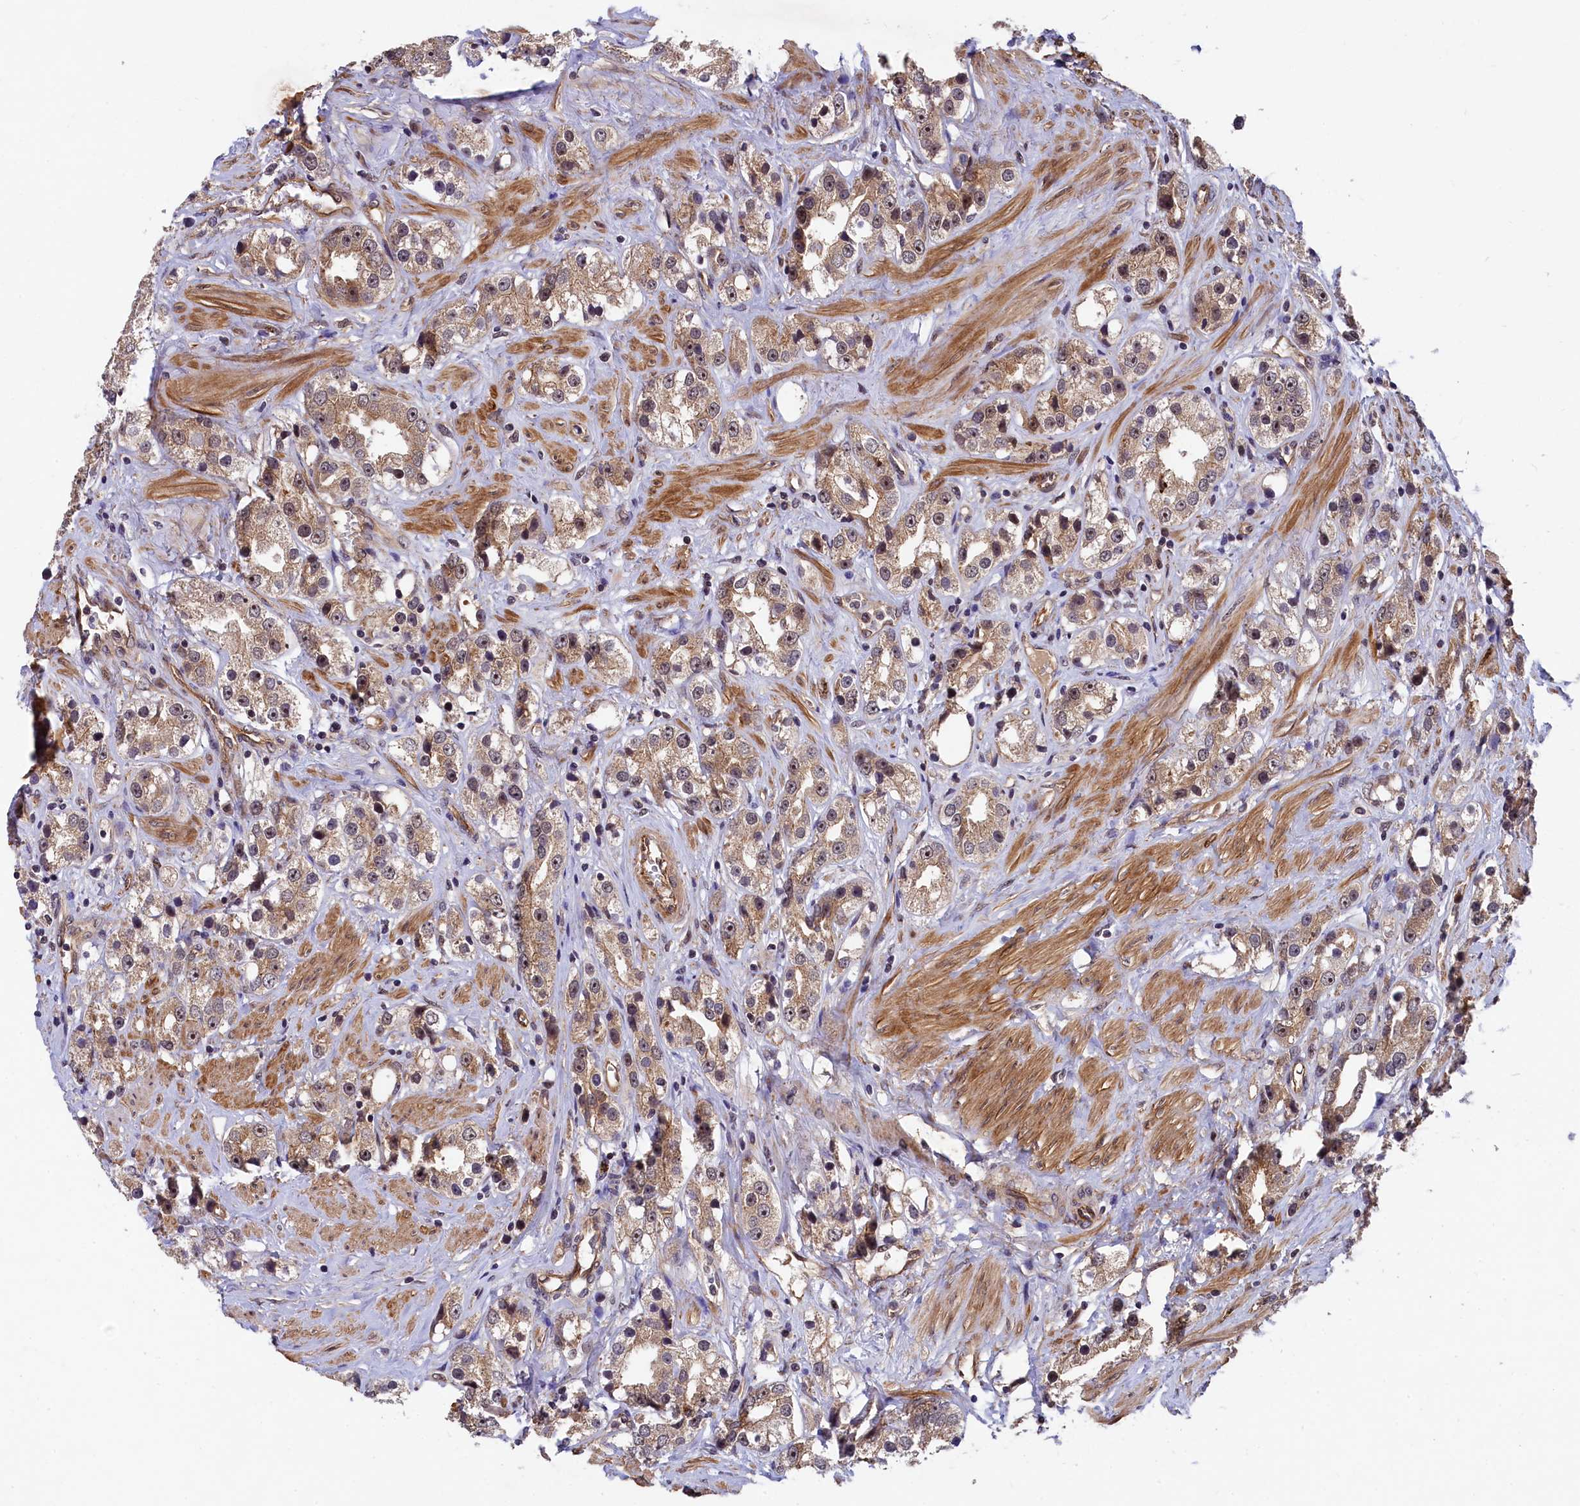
{"staining": {"intensity": "weak", "quantity": ">75%", "location": "cytoplasmic/membranous"}, "tissue": "prostate cancer", "cell_type": "Tumor cells", "image_type": "cancer", "snomed": [{"axis": "morphology", "description": "Adenocarcinoma, NOS"}, {"axis": "topography", "description": "Prostate"}], "caption": "This histopathology image demonstrates IHC staining of adenocarcinoma (prostate), with low weak cytoplasmic/membranous expression in approximately >75% of tumor cells.", "gene": "ARL14EP", "patient": {"sex": "male", "age": 79}}